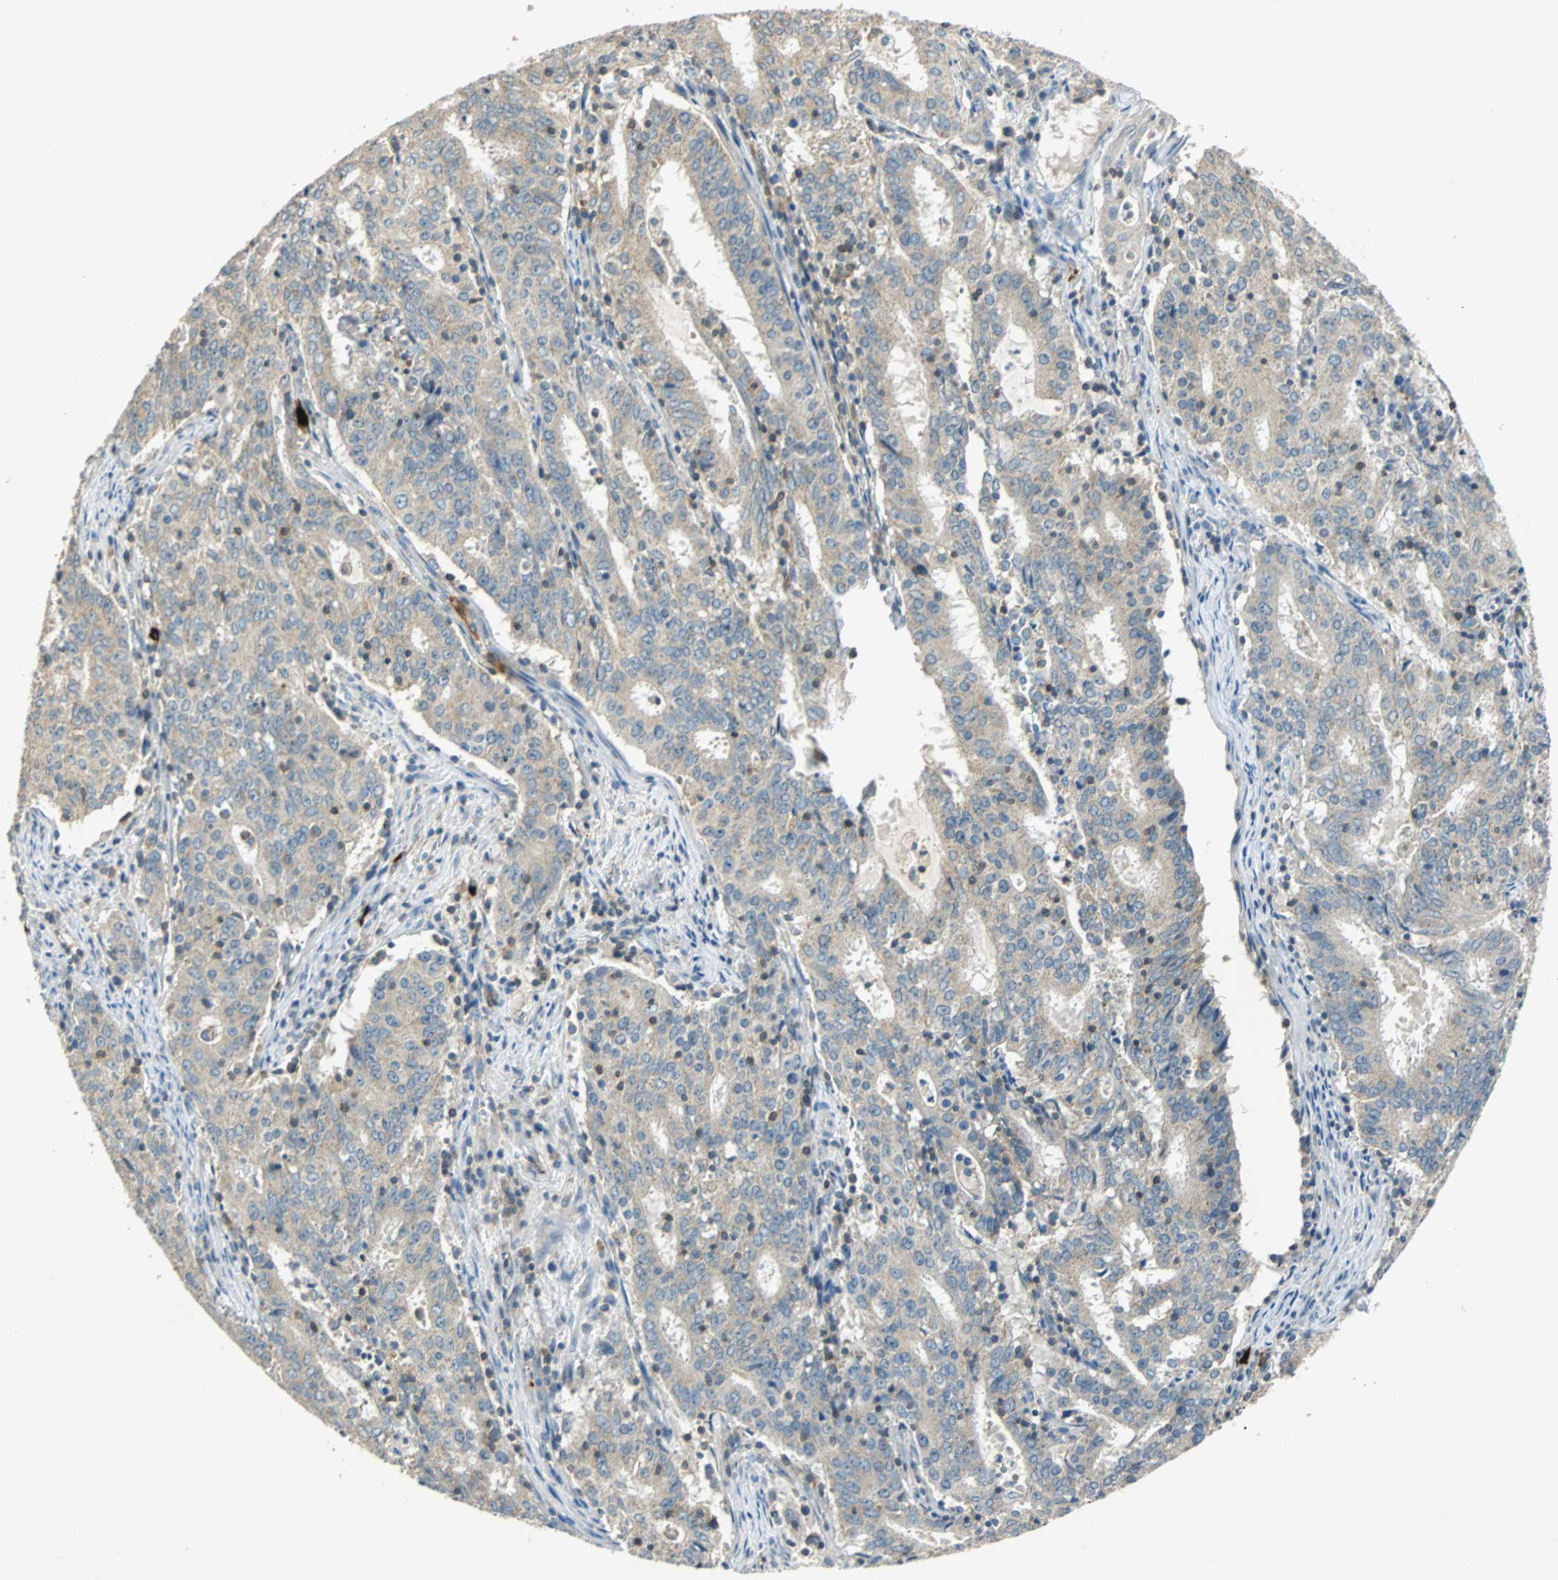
{"staining": {"intensity": "weak", "quantity": ">75%", "location": "cytoplasmic/membranous"}, "tissue": "cervical cancer", "cell_type": "Tumor cells", "image_type": "cancer", "snomed": [{"axis": "morphology", "description": "Adenocarcinoma, NOS"}, {"axis": "topography", "description": "Cervix"}], "caption": "Immunohistochemistry (IHC) histopathology image of neoplastic tissue: cervical cancer stained using IHC exhibits low levels of weak protein expression localized specifically in the cytoplasmic/membranous of tumor cells, appearing as a cytoplasmic/membranous brown color.", "gene": "CPA3", "patient": {"sex": "female", "age": 44}}